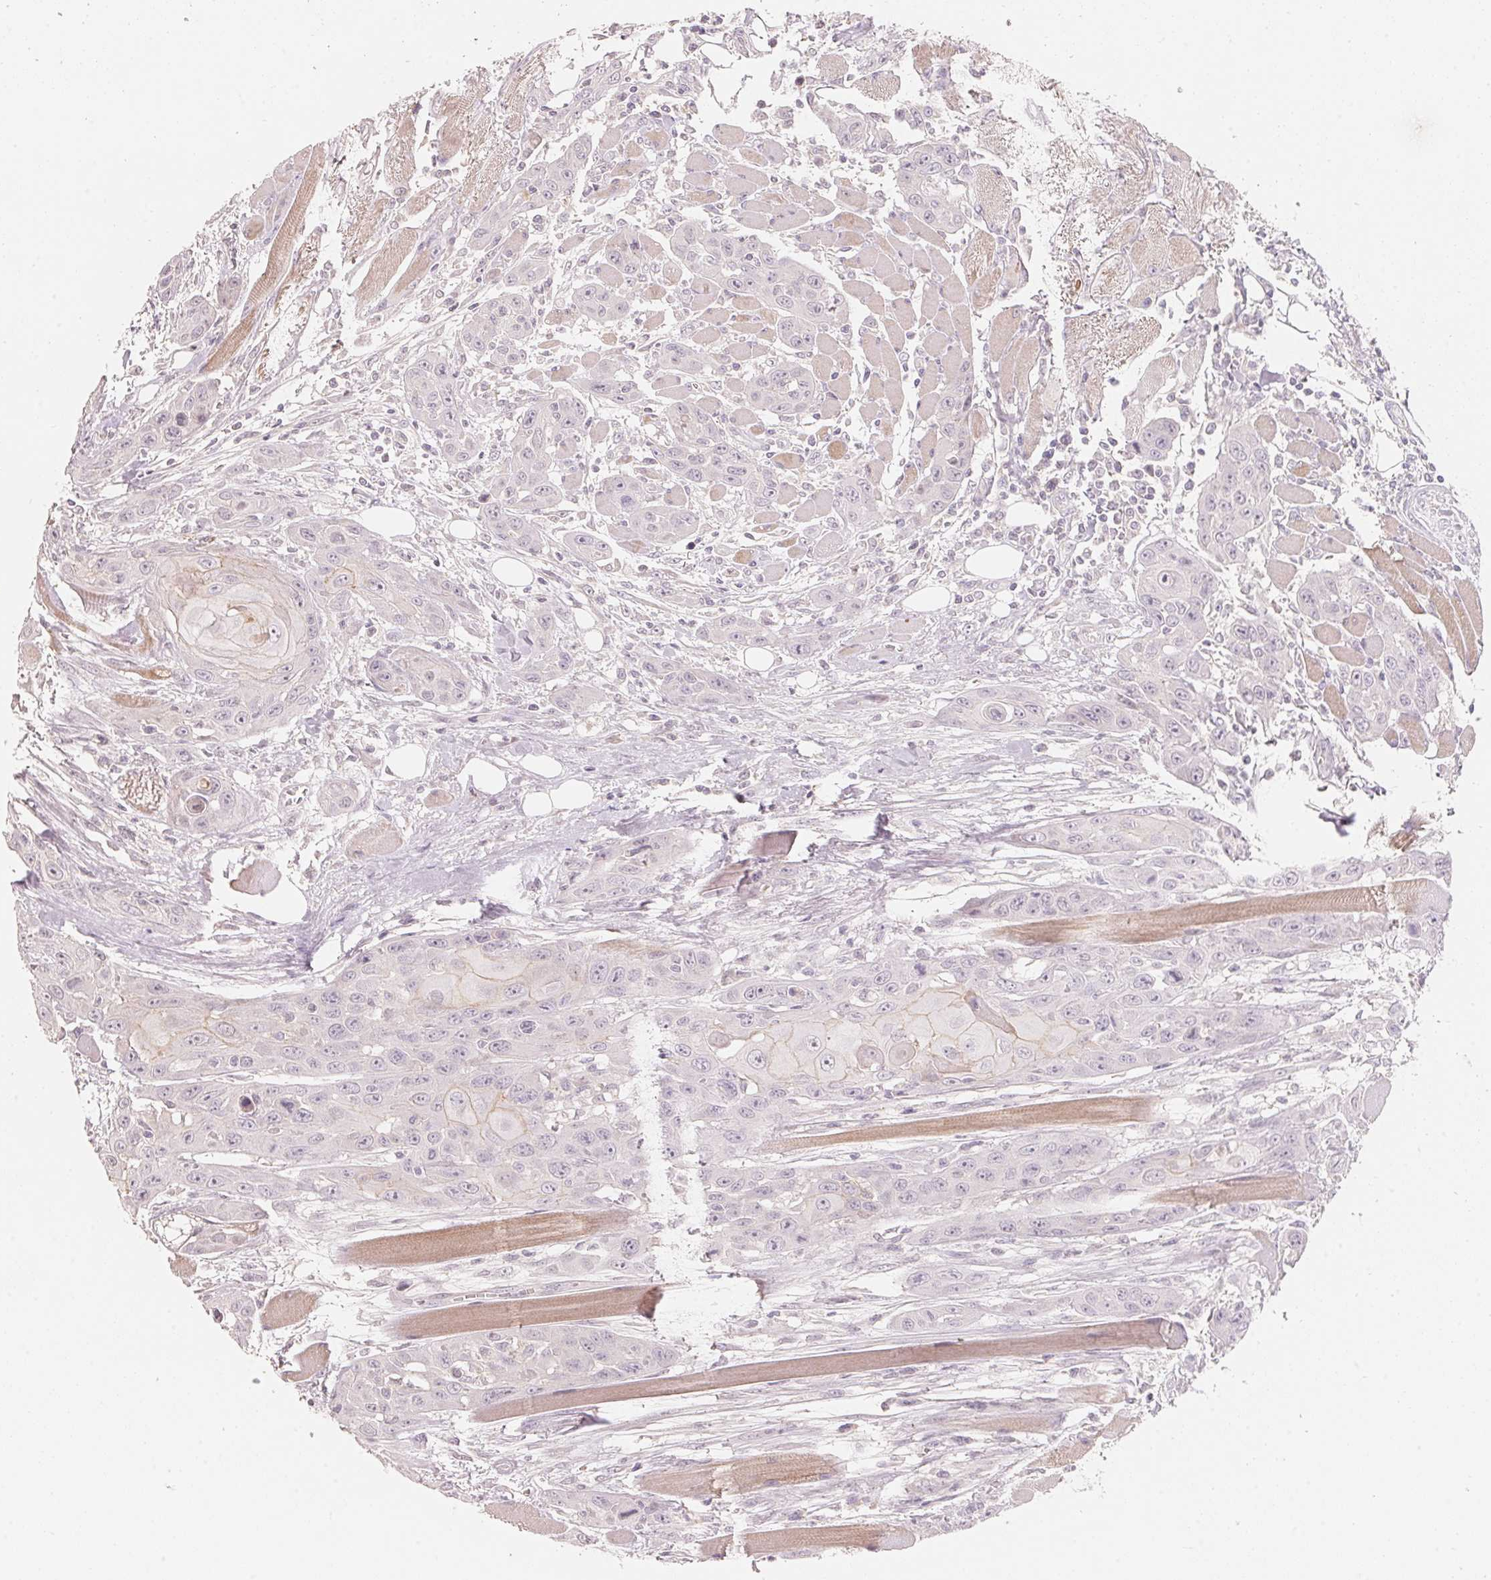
{"staining": {"intensity": "weak", "quantity": "<25%", "location": "cytoplasmic/membranous"}, "tissue": "head and neck cancer", "cell_type": "Tumor cells", "image_type": "cancer", "snomed": [{"axis": "morphology", "description": "Squamous cell carcinoma, NOS"}, {"axis": "topography", "description": "Head-Neck"}], "caption": "DAB (3,3'-diaminobenzidine) immunohistochemical staining of human head and neck squamous cell carcinoma shows no significant staining in tumor cells.", "gene": "TP53AIP1", "patient": {"sex": "female", "age": 80}}